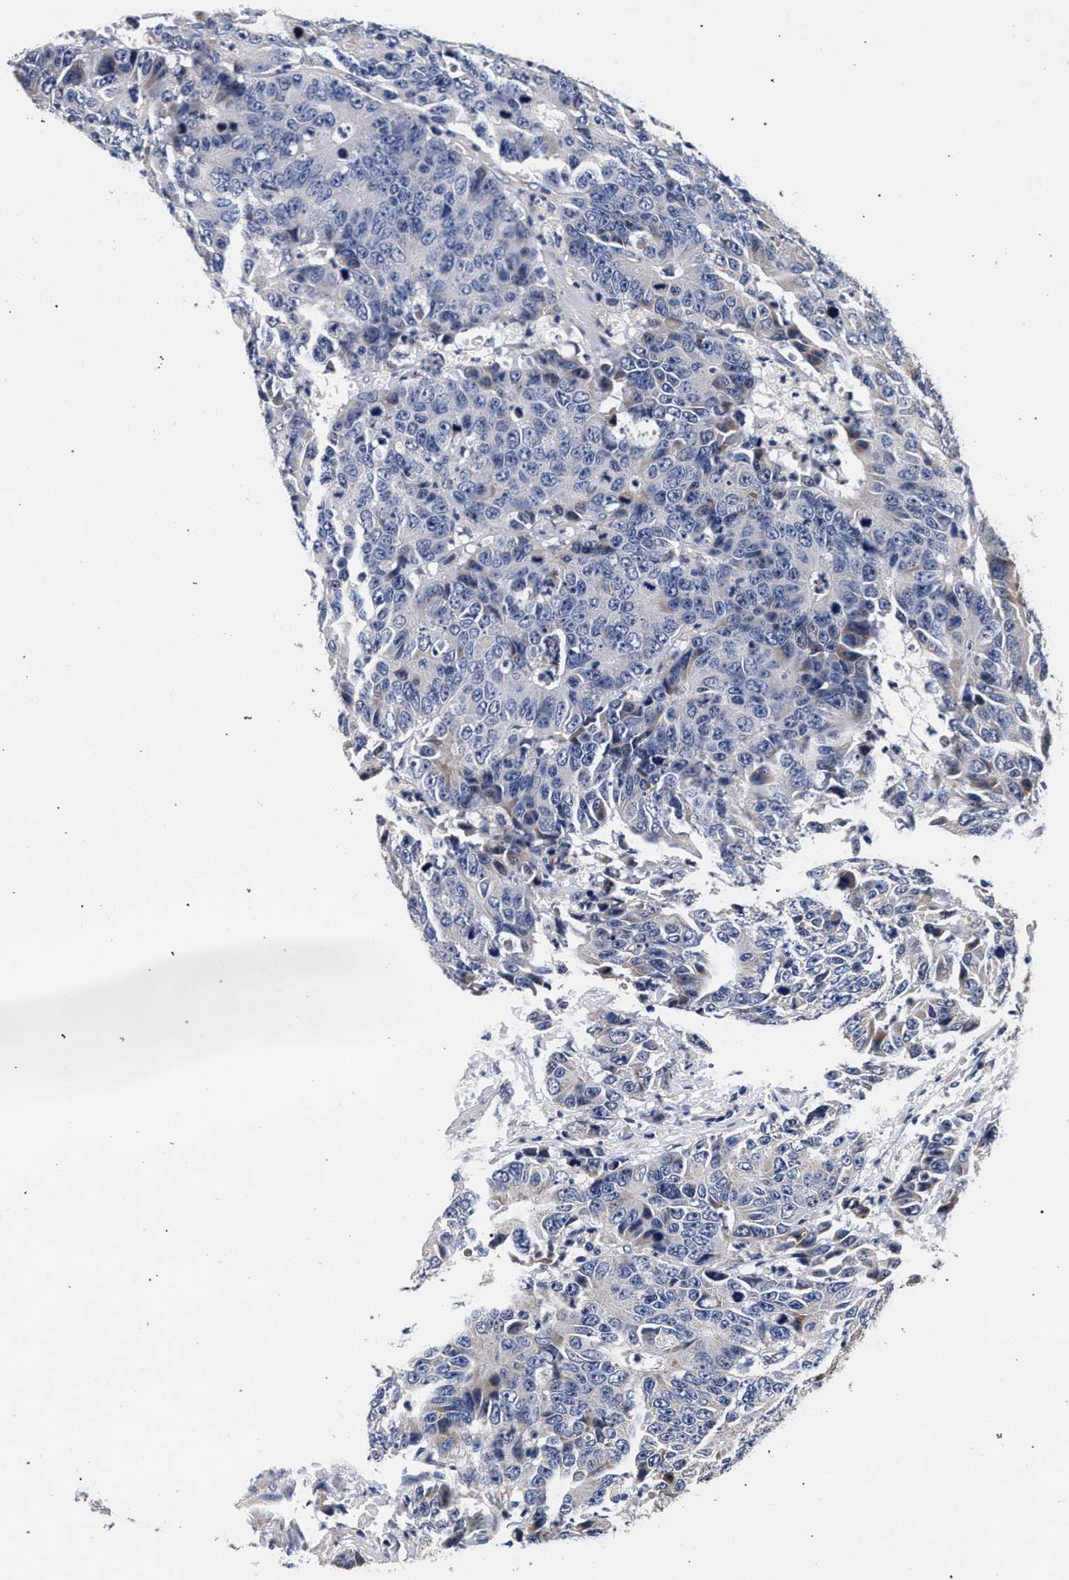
{"staining": {"intensity": "negative", "quantity": "none", "location": "none"}, "tissue": "colorectal cancer", "cell_type": "Tumor cells", "image_type": "cancer", "snomed": [{"axis": "morphology", "description": "Adenocarcinoma, NOS"}, {"axis": "topography", "description": "Colon"}], "caption": "IHC of colorectal adenocarcinoma exhibits no positivity in tumor cells.", "gene": "CFAP95", "patient": {"sex": "female", "age": 86}}